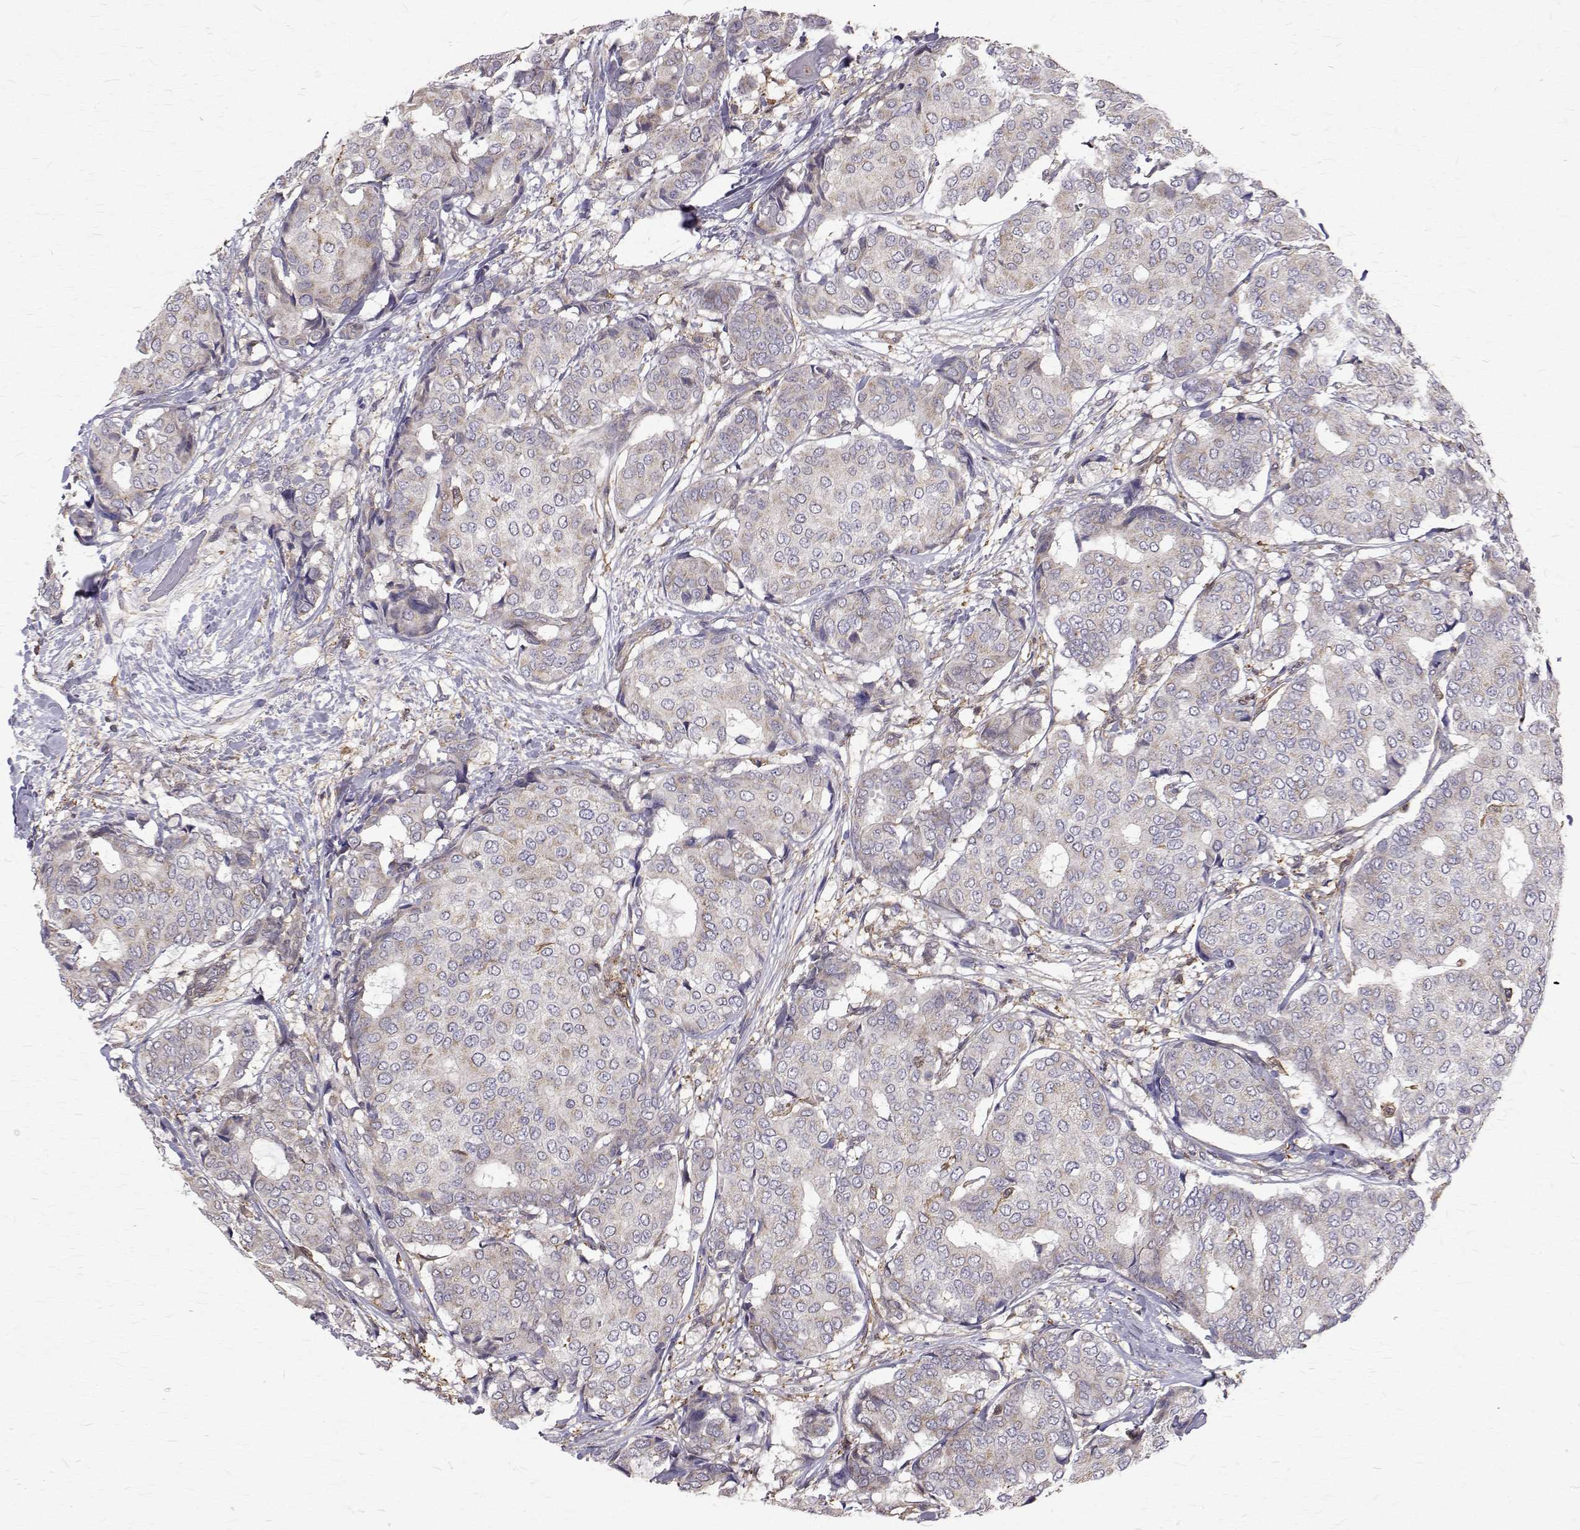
{"staining": {"intensity": "weak", "quantity": "<25%", "location": "cytoplasmic/membranous"}, "tissue": "breast cancer", "cell_type": "Tumor cells", "image_type": "cancer", "snomed": [{"axis": "morphology", "description": "Duct carcinoma"}, {"axis": "topography", "description": "Breast"}], "caption": "Immunohistochemistry of infiltrating ductal carcinoma (breast) exhibits no positivity in tumor cells.", "gene": "CCDC89", "patient": {"sex": "female", "age": 75}}